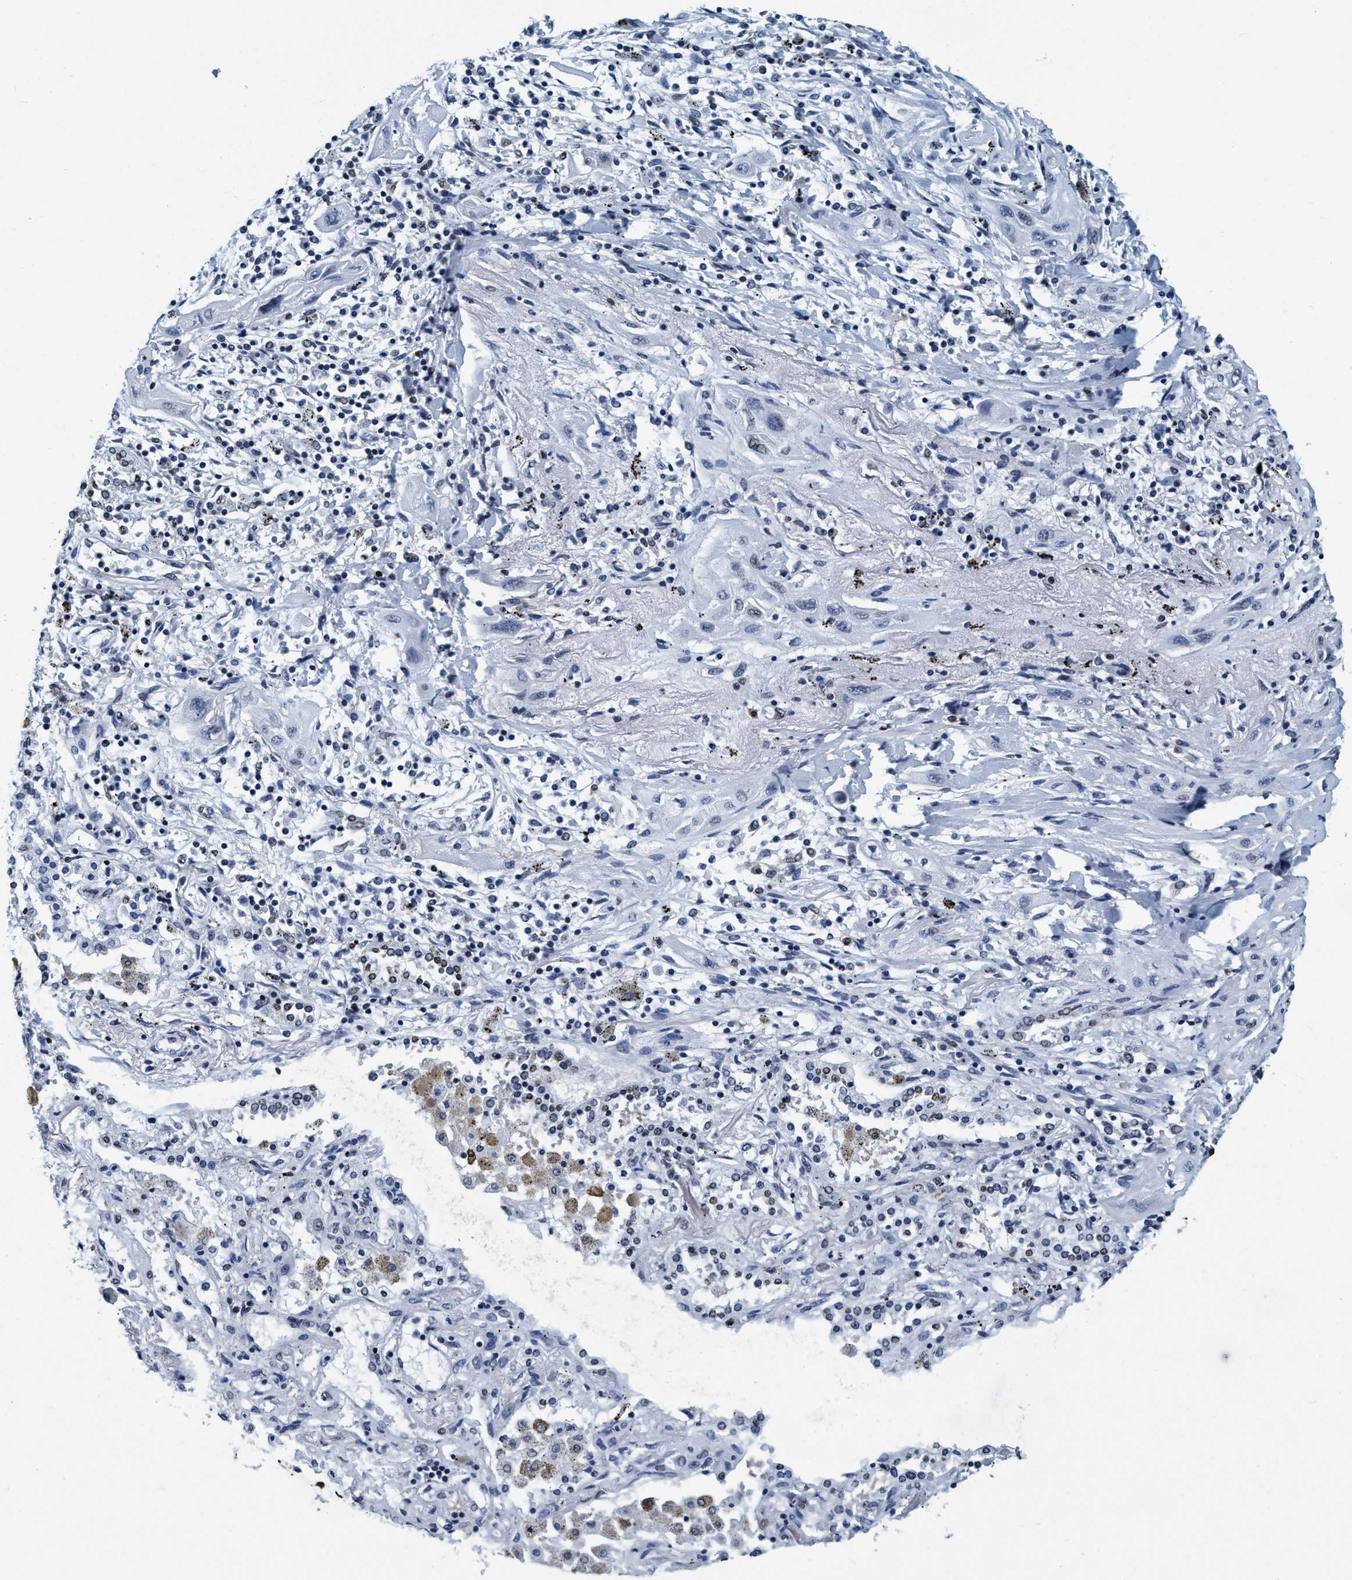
{"staining": {"intensity": "negative", "quantity": "none", "location": "none"}, "tissue": "lung cancer", "cell_type": "Tumor cells", "image_type": "cancer", "snomed": [{"axis": "morphology", "description": "Squamous cell carcinoma, NOS"}, {"axis": "topography", "description": "Lung"}], "caption": "An image of lung cancer (squamous cell carcinoma) stained for a protein displays no brown staining in tumor cells. (DAB IHC visualized using brightfield microscopy, high magnification).", "gene": "CCNE2", "patient": {"sex": "female", "age": 47}}